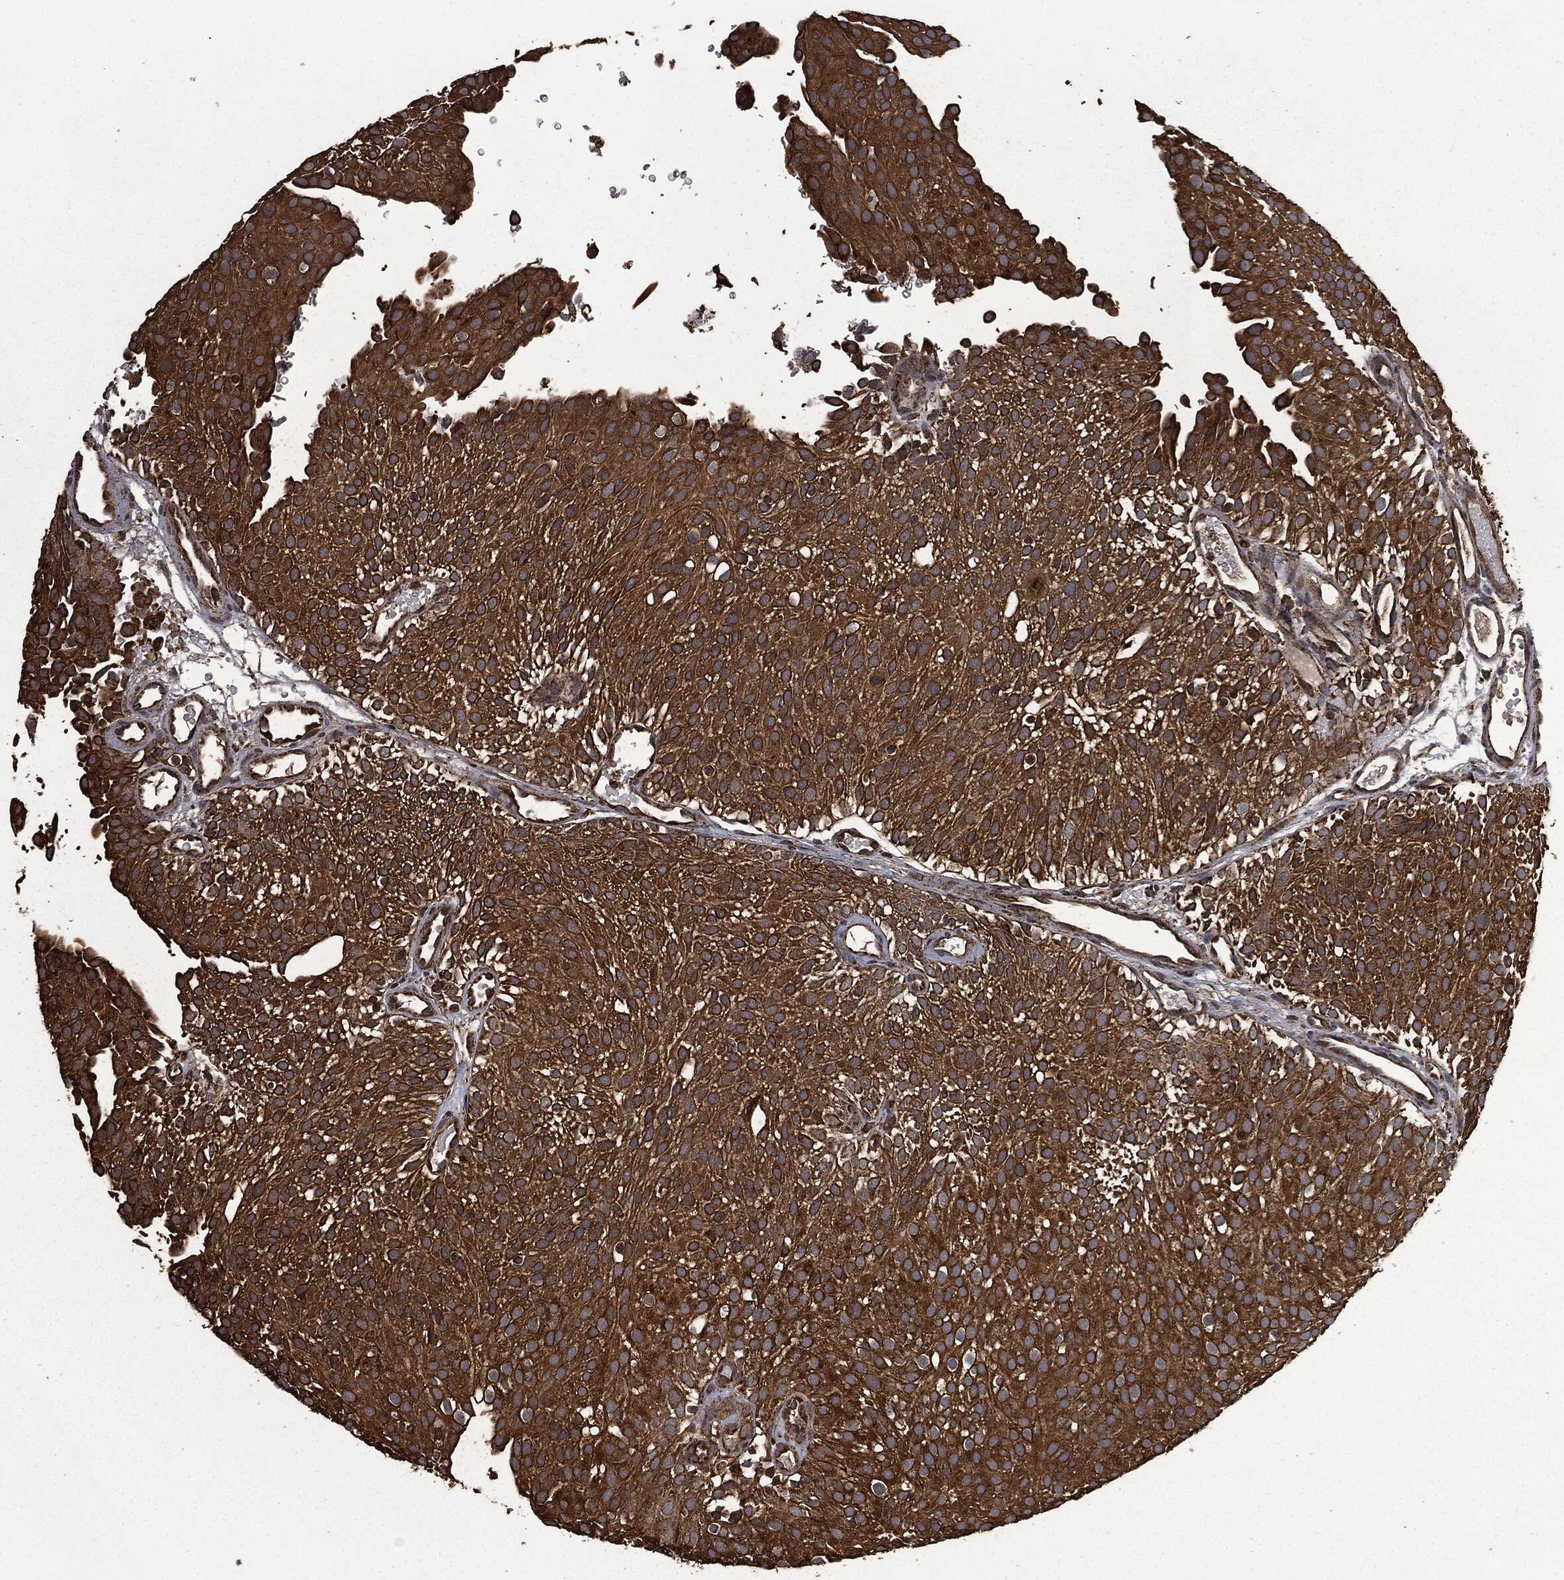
{"staining": {"intensity": "strong", "quantity": ">75%", "location": "cytoplasmic/membranous"}, "tissue": "urothelial cancer", "cell_type": "Tumor cells", "image_type": "cancer", "snomed": [{"axis": "morphology", "description": "Urothelial carcinoma, Low grade"}, {"axis": "topography", "description": "Urinary bladder"}], "caption": "Tumor cells show high levels of strong cytoplasmic/membranous expression in about >75% of cells in human urothelial cancer.", "gene": "LIG3", "patient": {"sex": "male", "age": 78}}